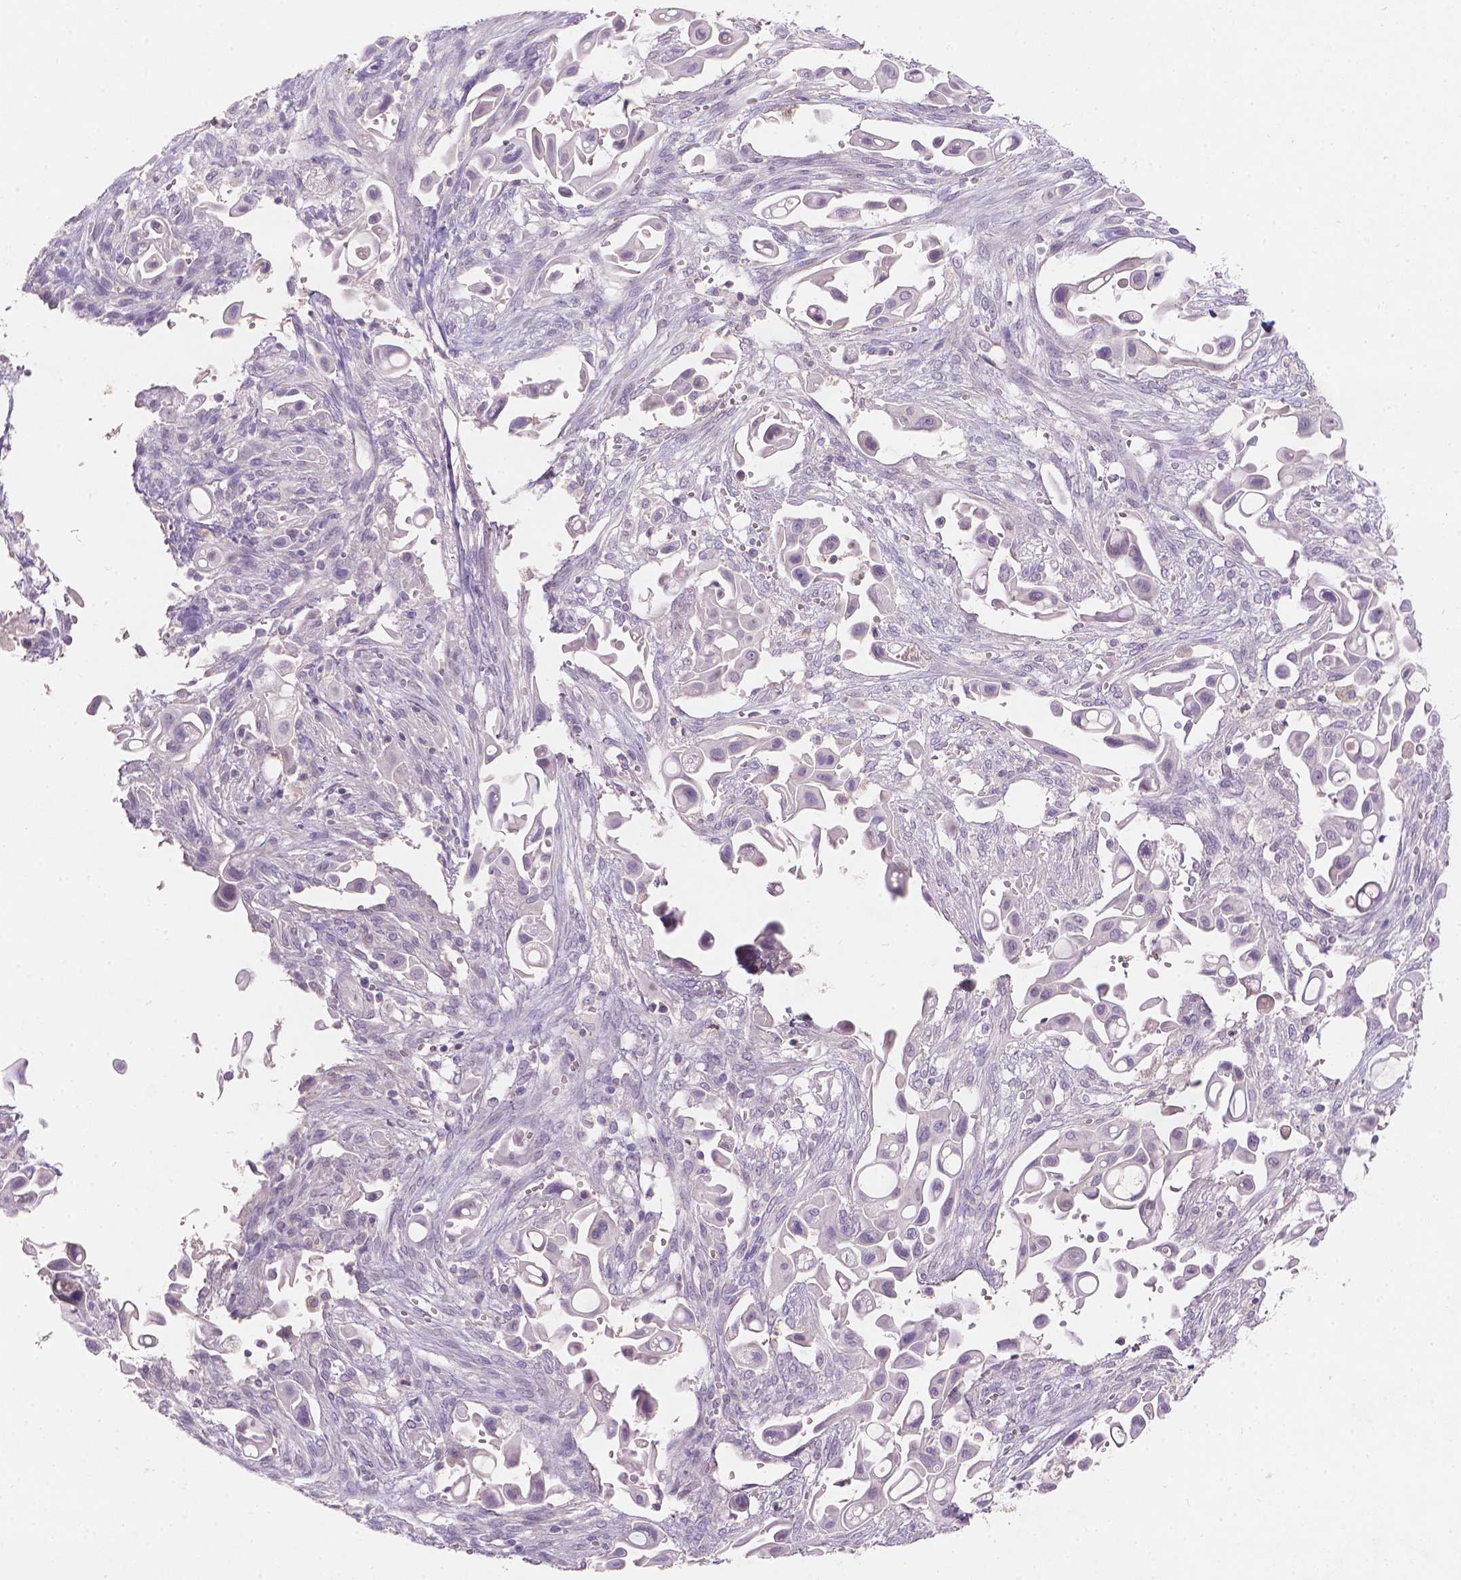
{"staining": {"intensity": "negative", "quantity": "none", "location": "none"}, "tissue": "pancreatic cancer", "cell_type": "Tumor cells", "image_type": "cancer", "snomed": [{"axis": "morphology", "description": "Adenocarcinoma, NOS"}, {"axis": "topography", "description": "Pancreas"}], "caption": "Immunohistochemistry (IHC) histopathology image of human adenocarcinoma (pancreatic) stained for a protein (brown), which shows no staining in tumor cells. (Brightfield microscopy of DAB (3,3'-diaminobenzidine) immunohistochemistry (IHC) at high magnification).", "gene": "DCAF4L1", "patient": {"sex": "male", "age": 50}}